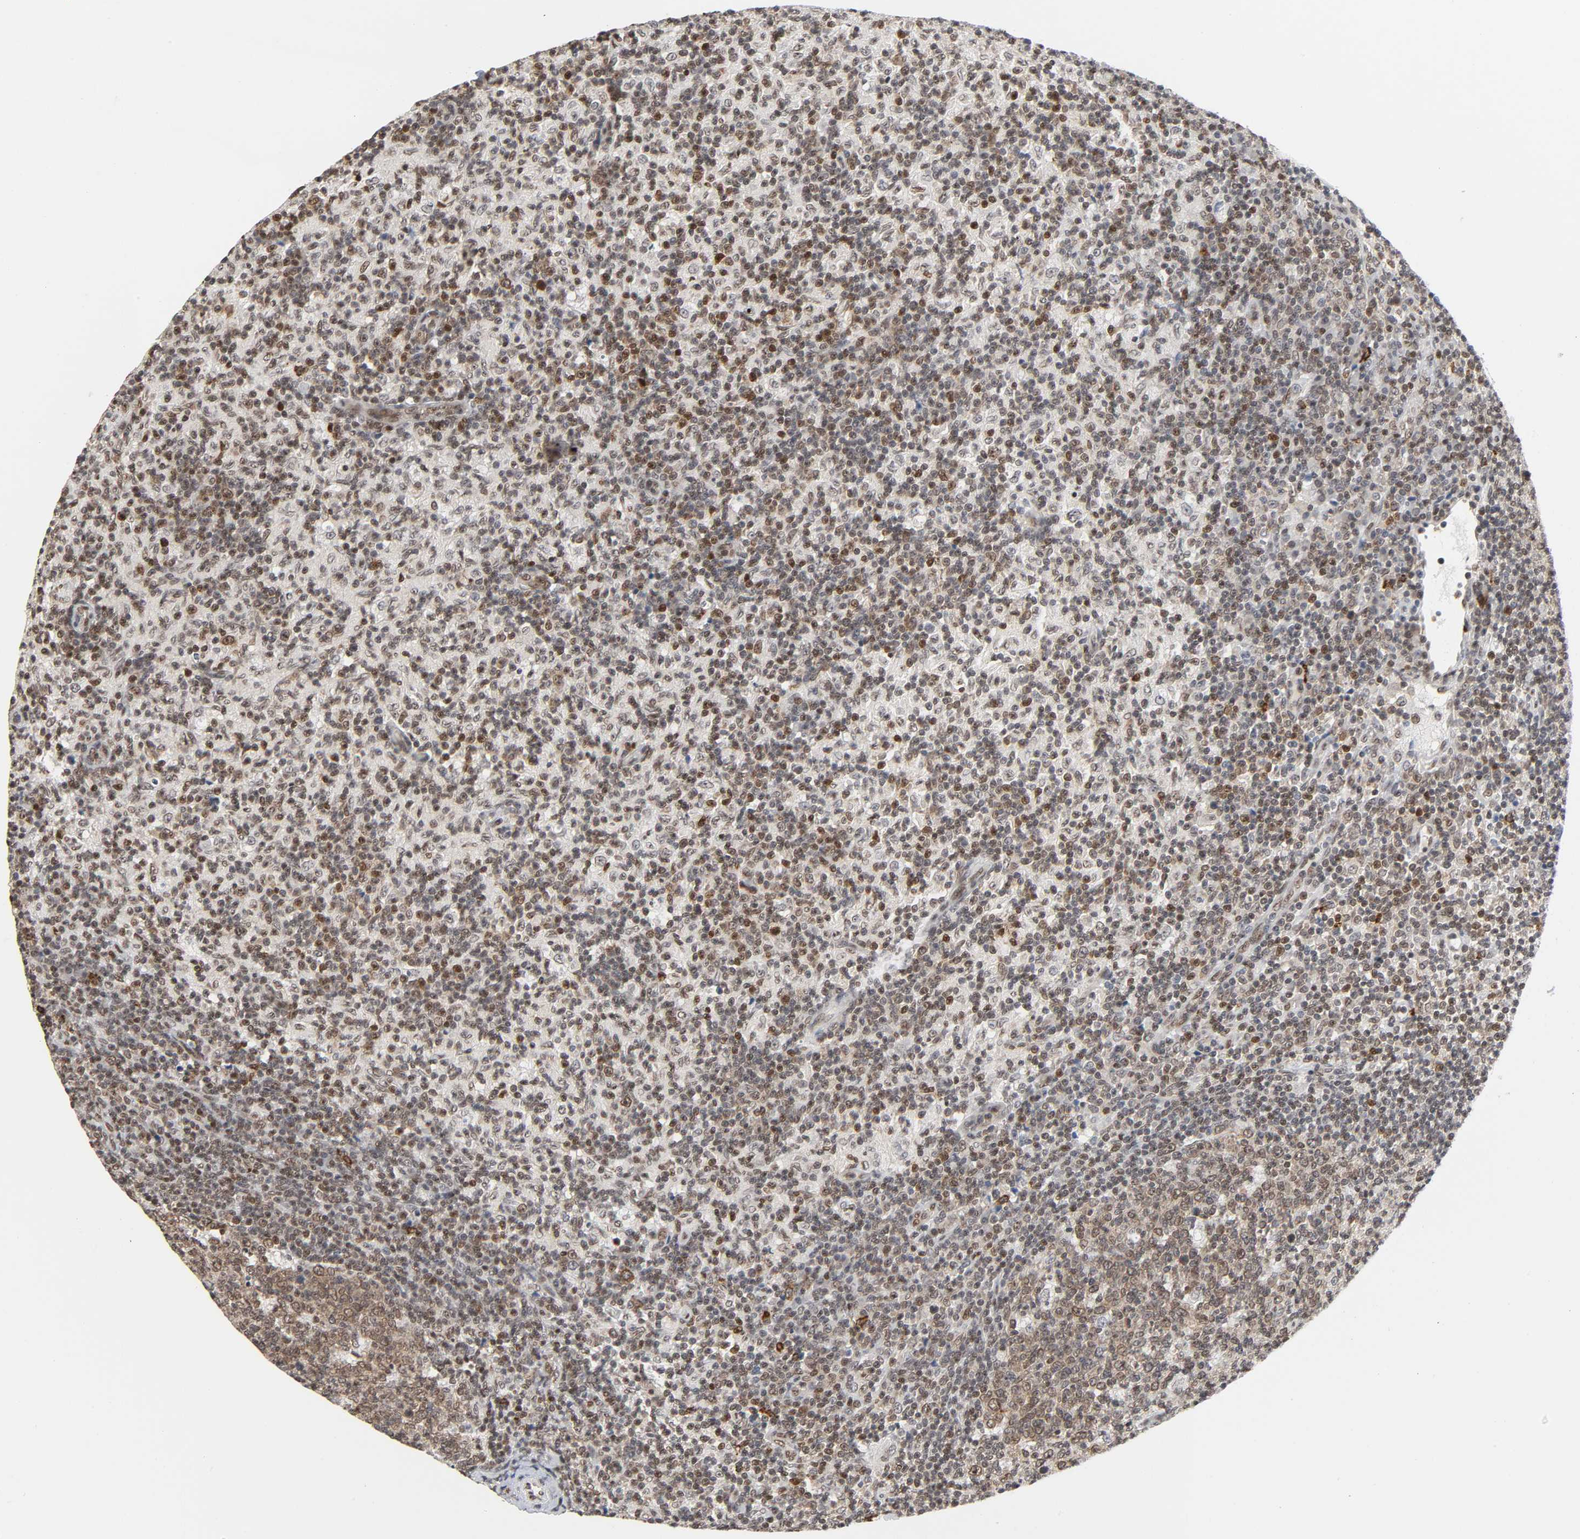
{"staining": {"intensity": "moderate", "quantity": ">75%", "location": "nuclear"}, "tissue": "lymph node", "cell_type": "Germinal center cells", "image_type": "normal", "snomed": [{"axis": "morphology", "description": "Normal tissue, NOS"}, {"axis": "morphology", "description": "Inflammation, NOS"}, {"axis": "topography", "description": "Lymph node"}], "caption": "A medium amount of moderate nuclear expression is seen in about >75% of germinal center cells in unremarkable lymph node. (DAB IHC with brightfield microscopy, high magnification).", "gene": "SUMO1", "patient": {"sex": "male", "age": 55}}